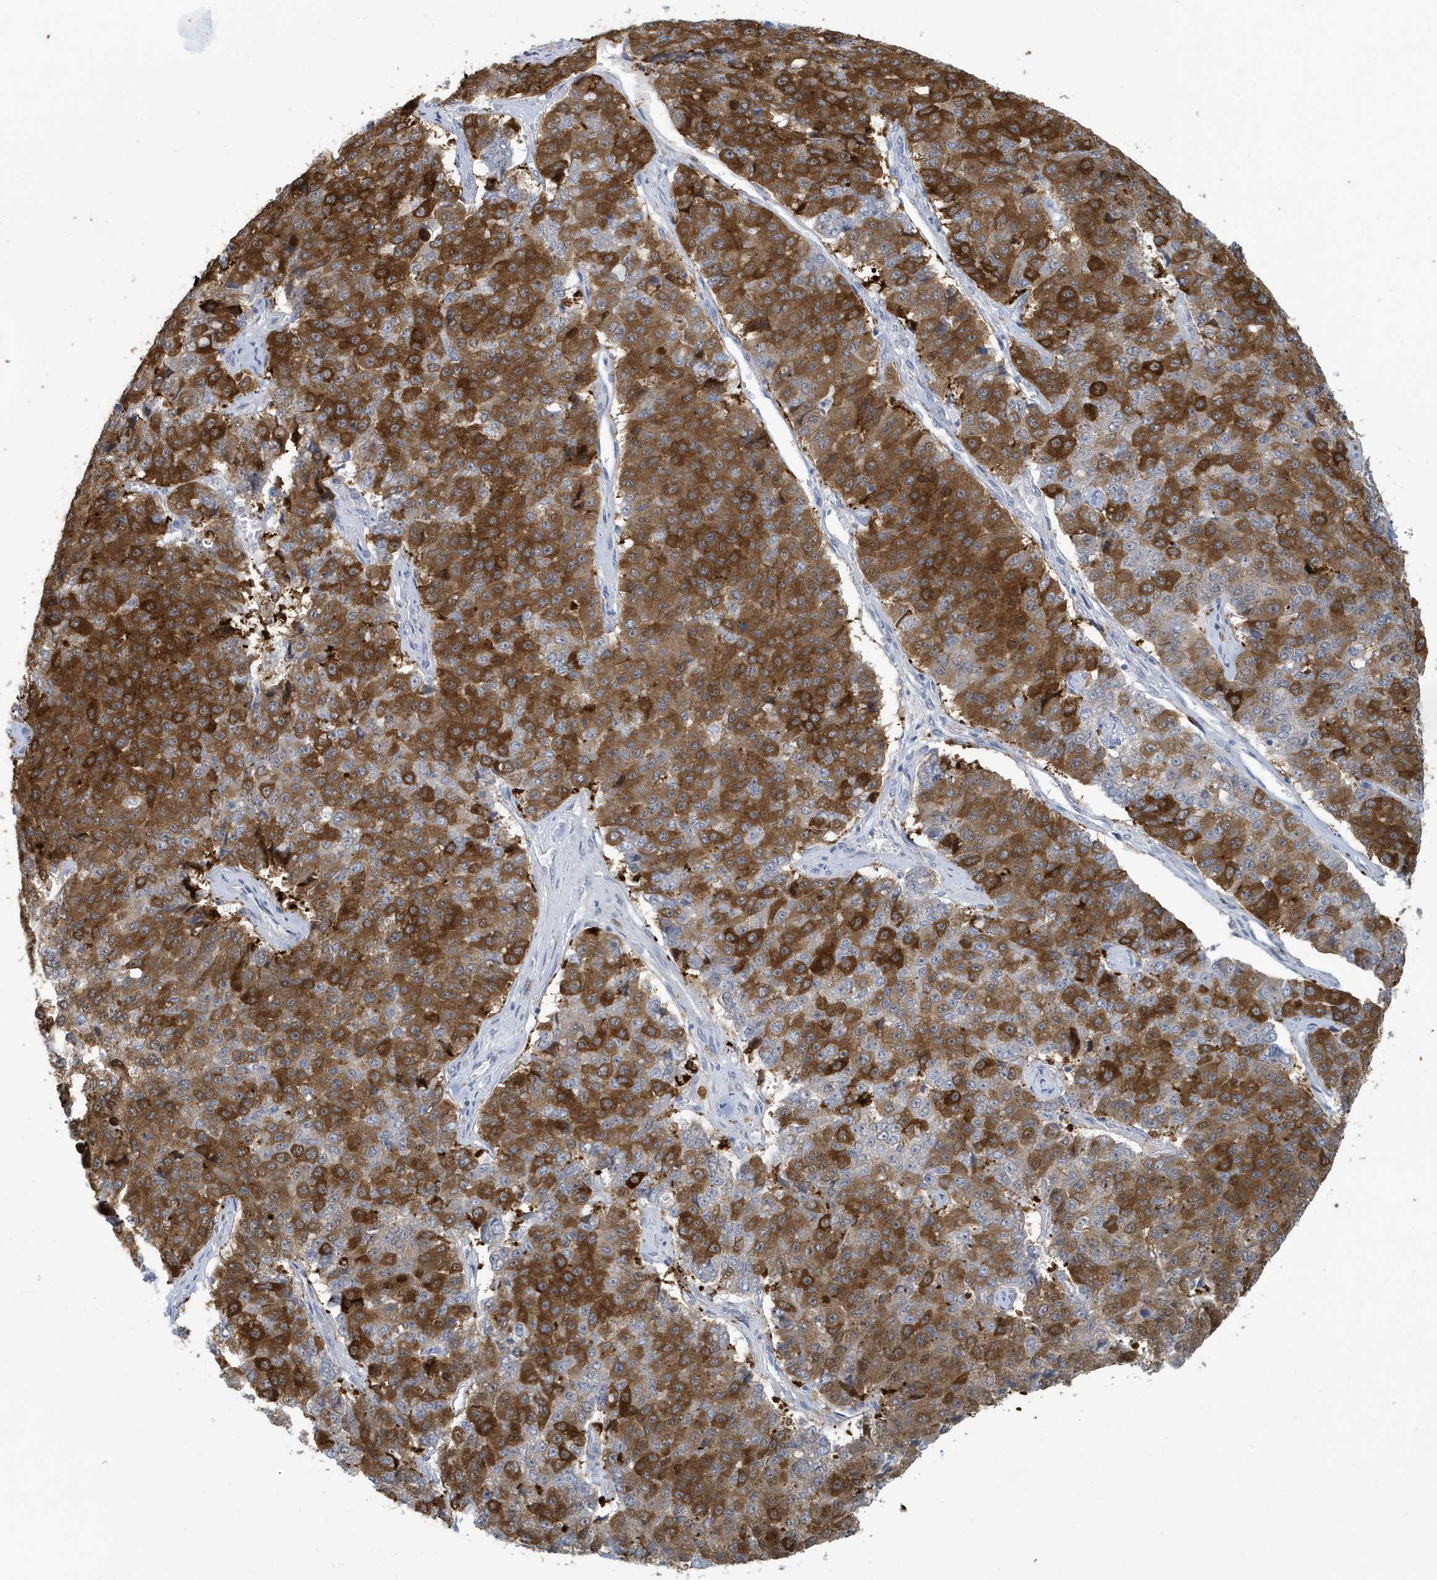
{"staining": {"intensity": "strong", "quantity": ">75%", "location": "cytoplasmic/membranous"}, "tissue": "pancreatic cancer", "cell_type": "Tumor cells", "image_type": "cancer", "snomed": [{"axis": "morphology", "description": "Adenocarcinoma, NOS"}, {"axis": "topography", "description": "Pancreas"}], "caption": "Immunohistochemistry (DAB) staining of adenocarcinoma (pancreatic) exhibits strong cytoplasmic/membranous protein staining in about >75% of tumor cells.", "gene": "VTA1", "patient": {"sex": "male", "age": 50}}